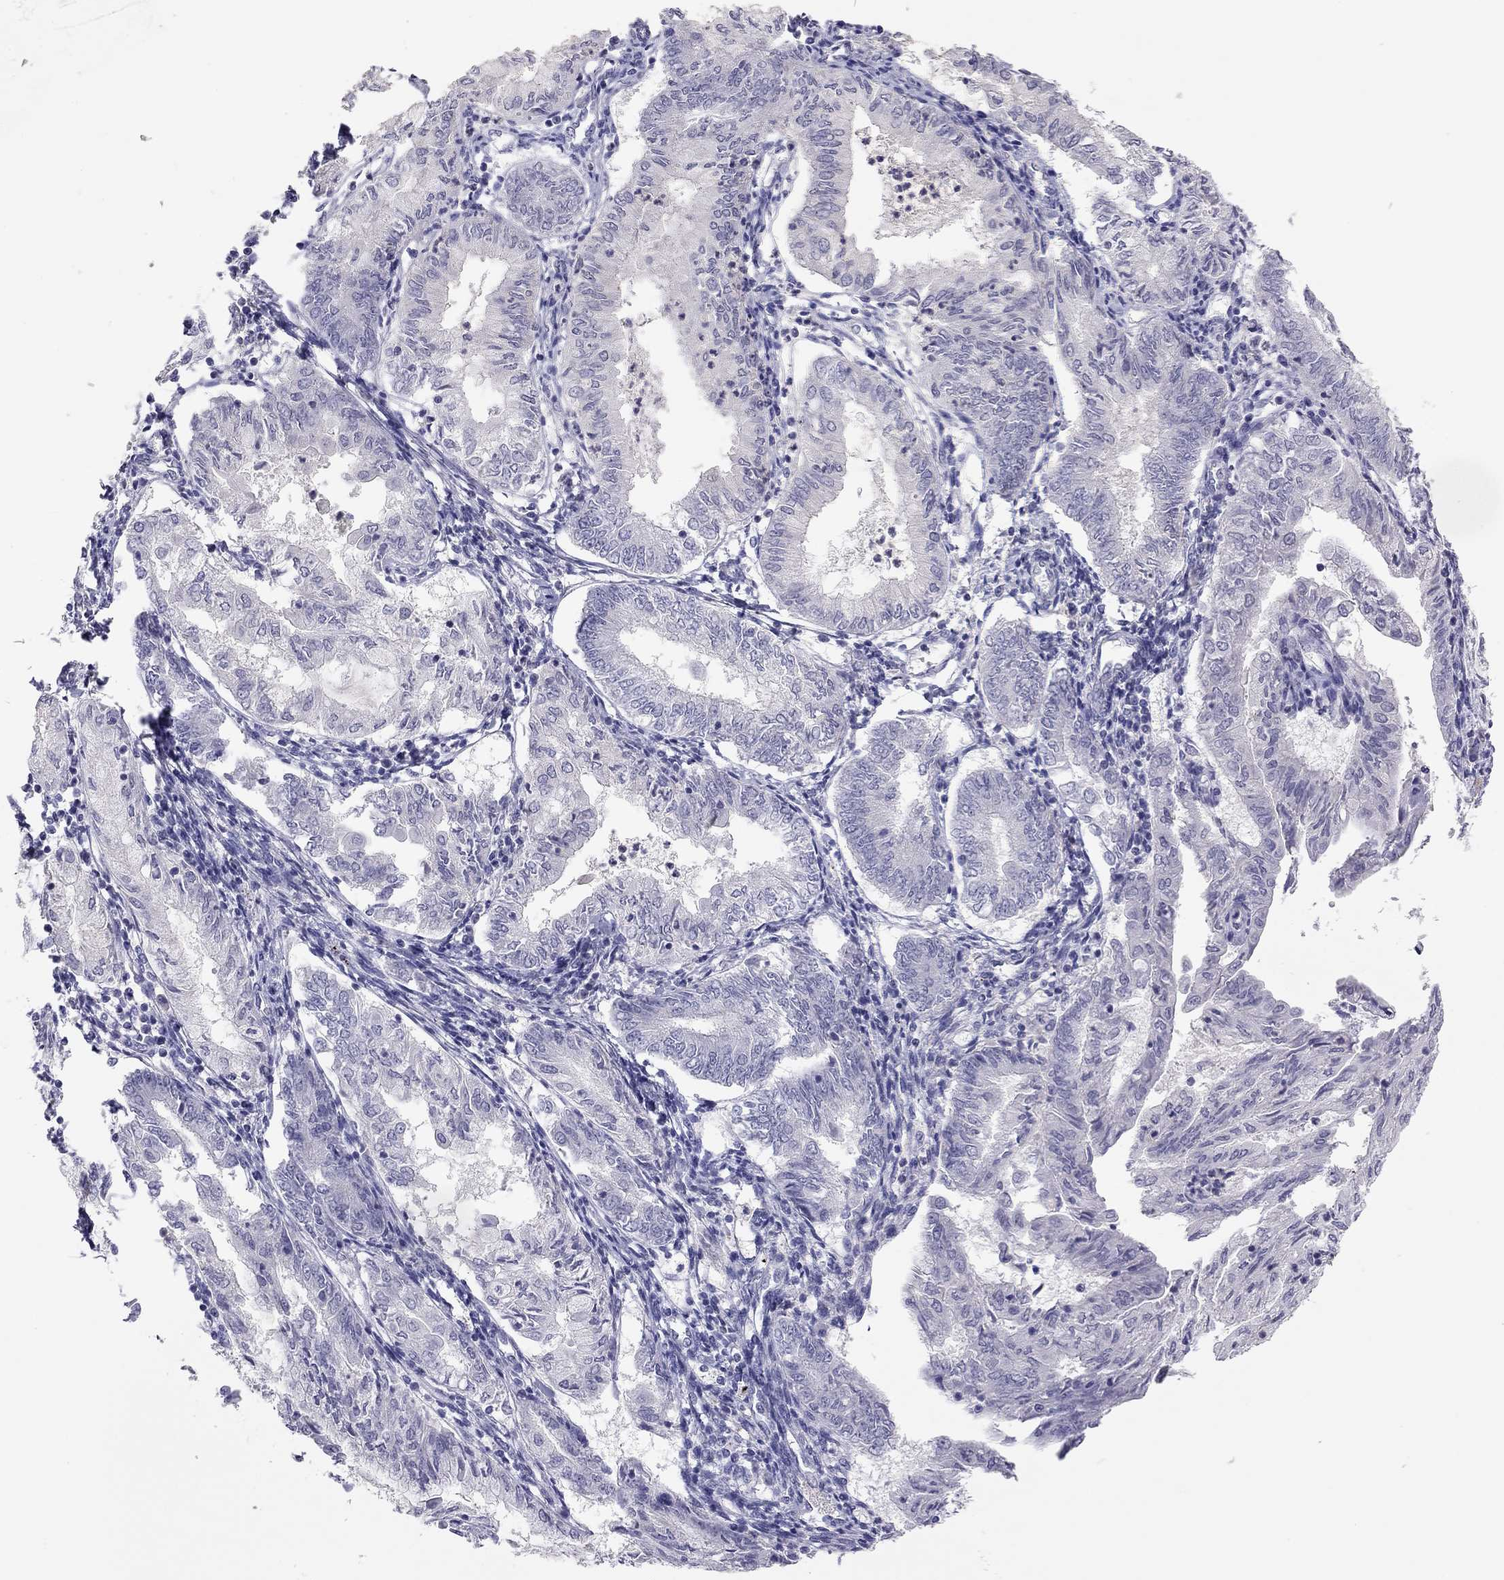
{"staining": {"intensity": "negative", "quantity": "none", "location": "none"}, "tissue": "endometrial cancer", "cell_type": "Tumor cells", "image_type": "cancer", "snomed": [{"axis": "morphology", "description": "Adenocarcinoma, NOS"}, {"axis": "topography", "description": "Endometrium"}], "caption": "Tumor cells show no significant protein staining in endometrial cancer.", "gene": "ADORA2A", "patient": {"sex": "female", "age": 68}}